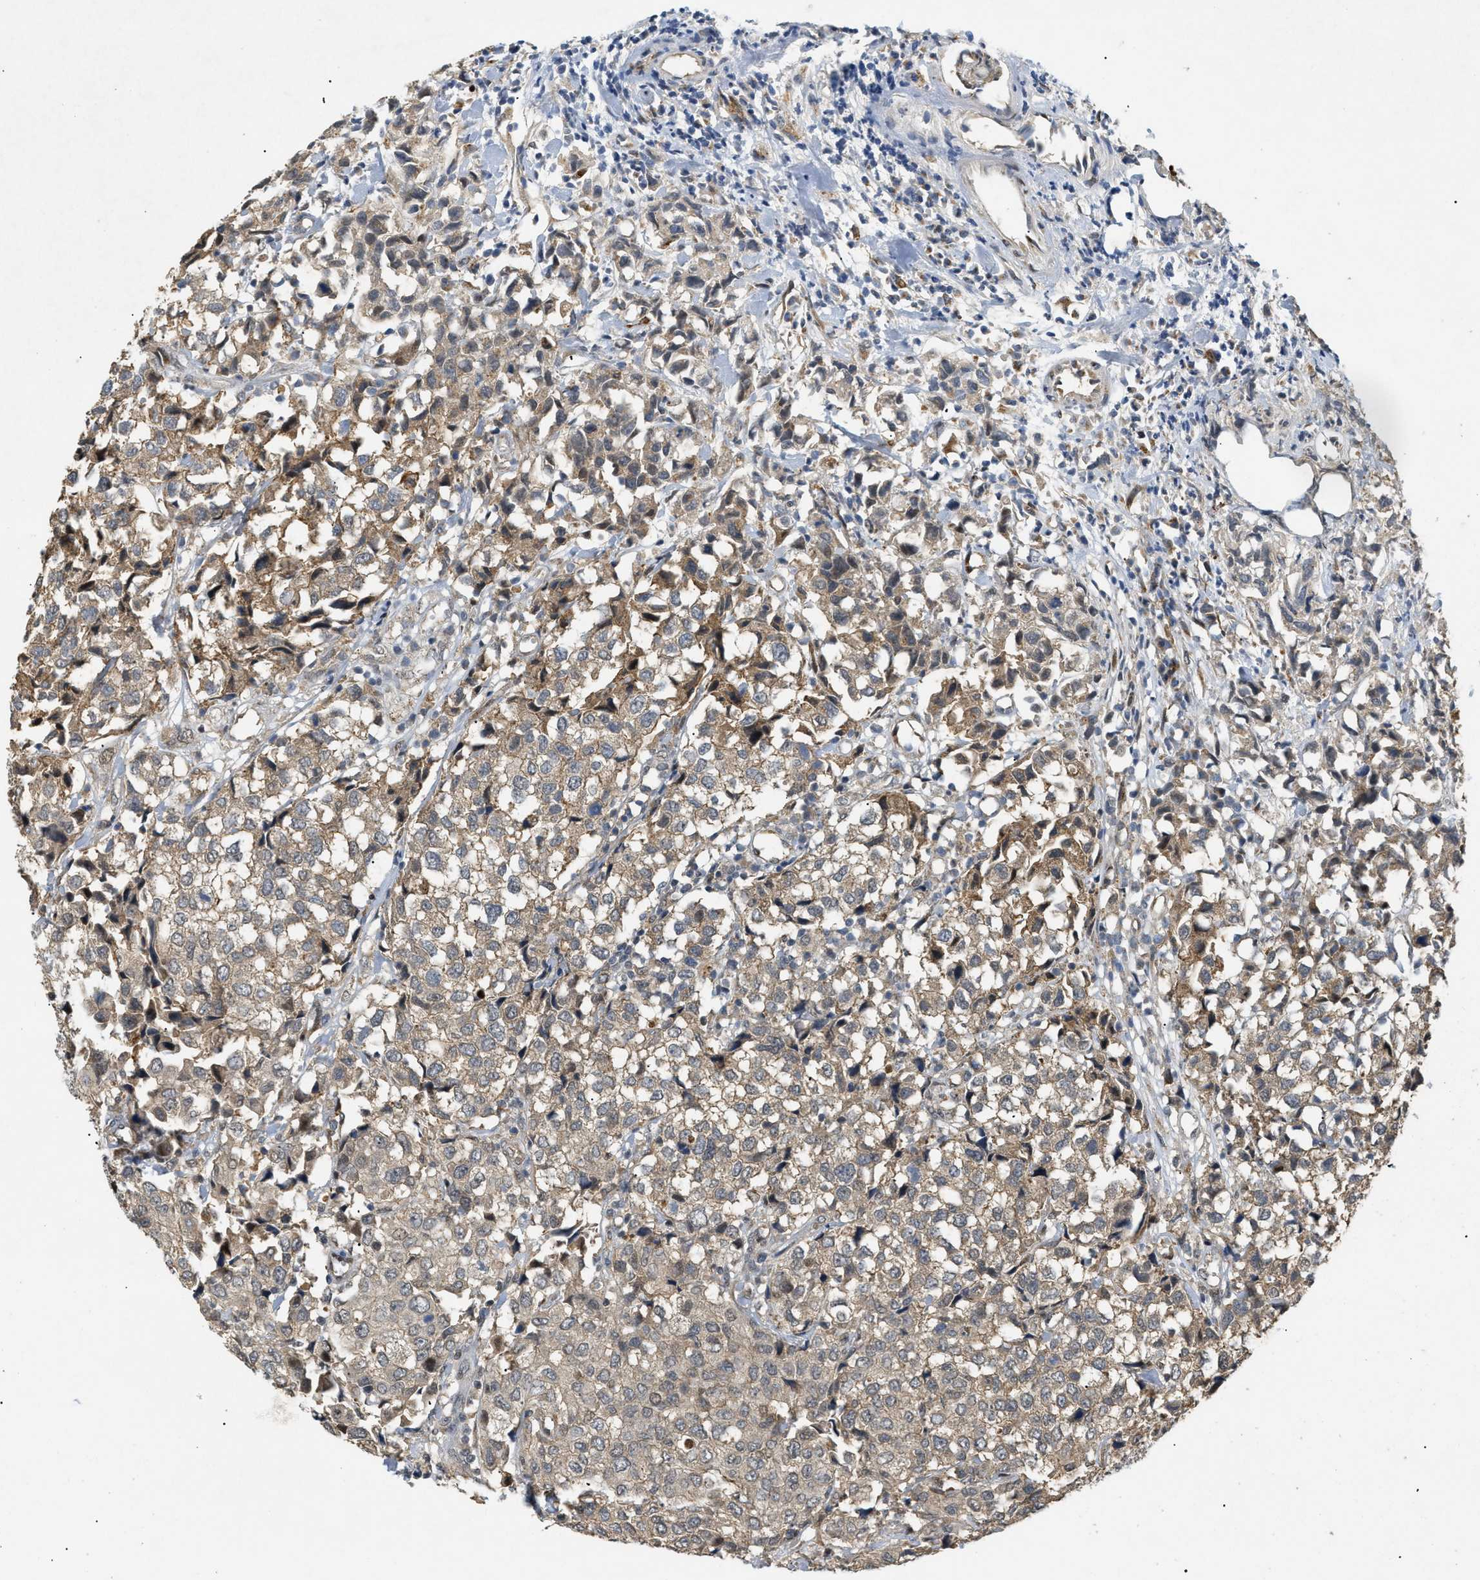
{"staining": {"intensity": "moderate", "quantity": ">75%", "location": "cytoplasmic/membranous,nuclear"}, "tissue": "urothelial cancer", "cell_type": "Tumor cells", "image_type": "cancer", "snomed": [{"axis": "morphology", "description": "Urothelial carcinoma, High grade"}, {"axis": "topography", "description": "Urinary bladder"}], "caption": "Urothelial cancer stained for a protein (brown) exhibits moderate cytoplasmic/membranous and nuclear positive staining in approximately >75% of tumor cells.", "gene": "PDGFB", "patient": {"sex": "female", "age": 75}}